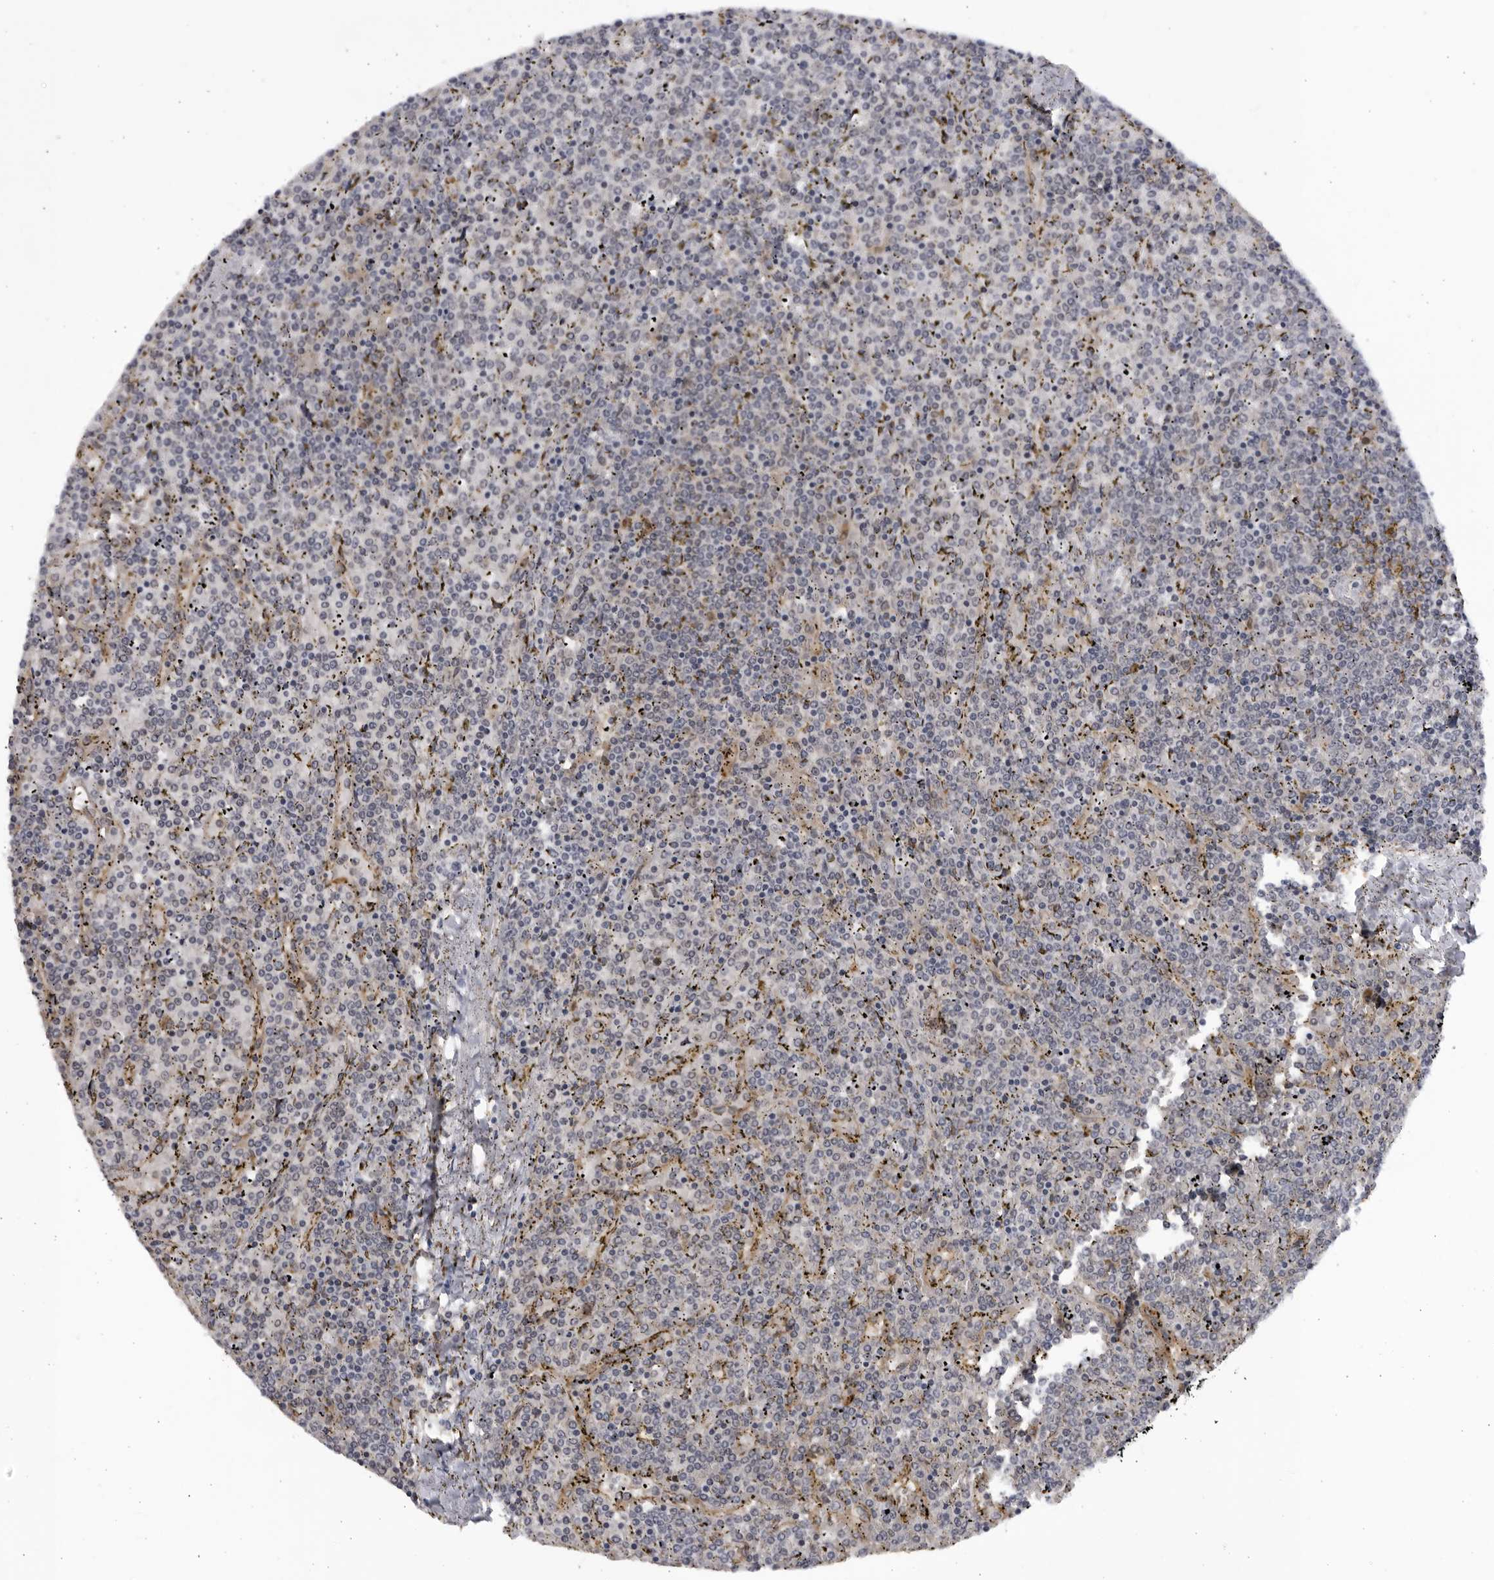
{"staining": {"intensity": "negative", "quantity": "none", "location": "none"}, "tissue": "lymphoma", "cell_type": "Tumor cells", "image_type": "cancer", "snomed": [{"axis": "morphology", "description": "Malignant lymphoma, non-Hodgkin's type, Low grade"}, {"axis": "topography", "description": "Spleen"}], "caption": "Tumor cells show no significant positivity in low-grade malignant lymphoma, non-Hodgkin's type.", "gene": "BMP2K", "patient": {"sex": "female", "age": 19}}